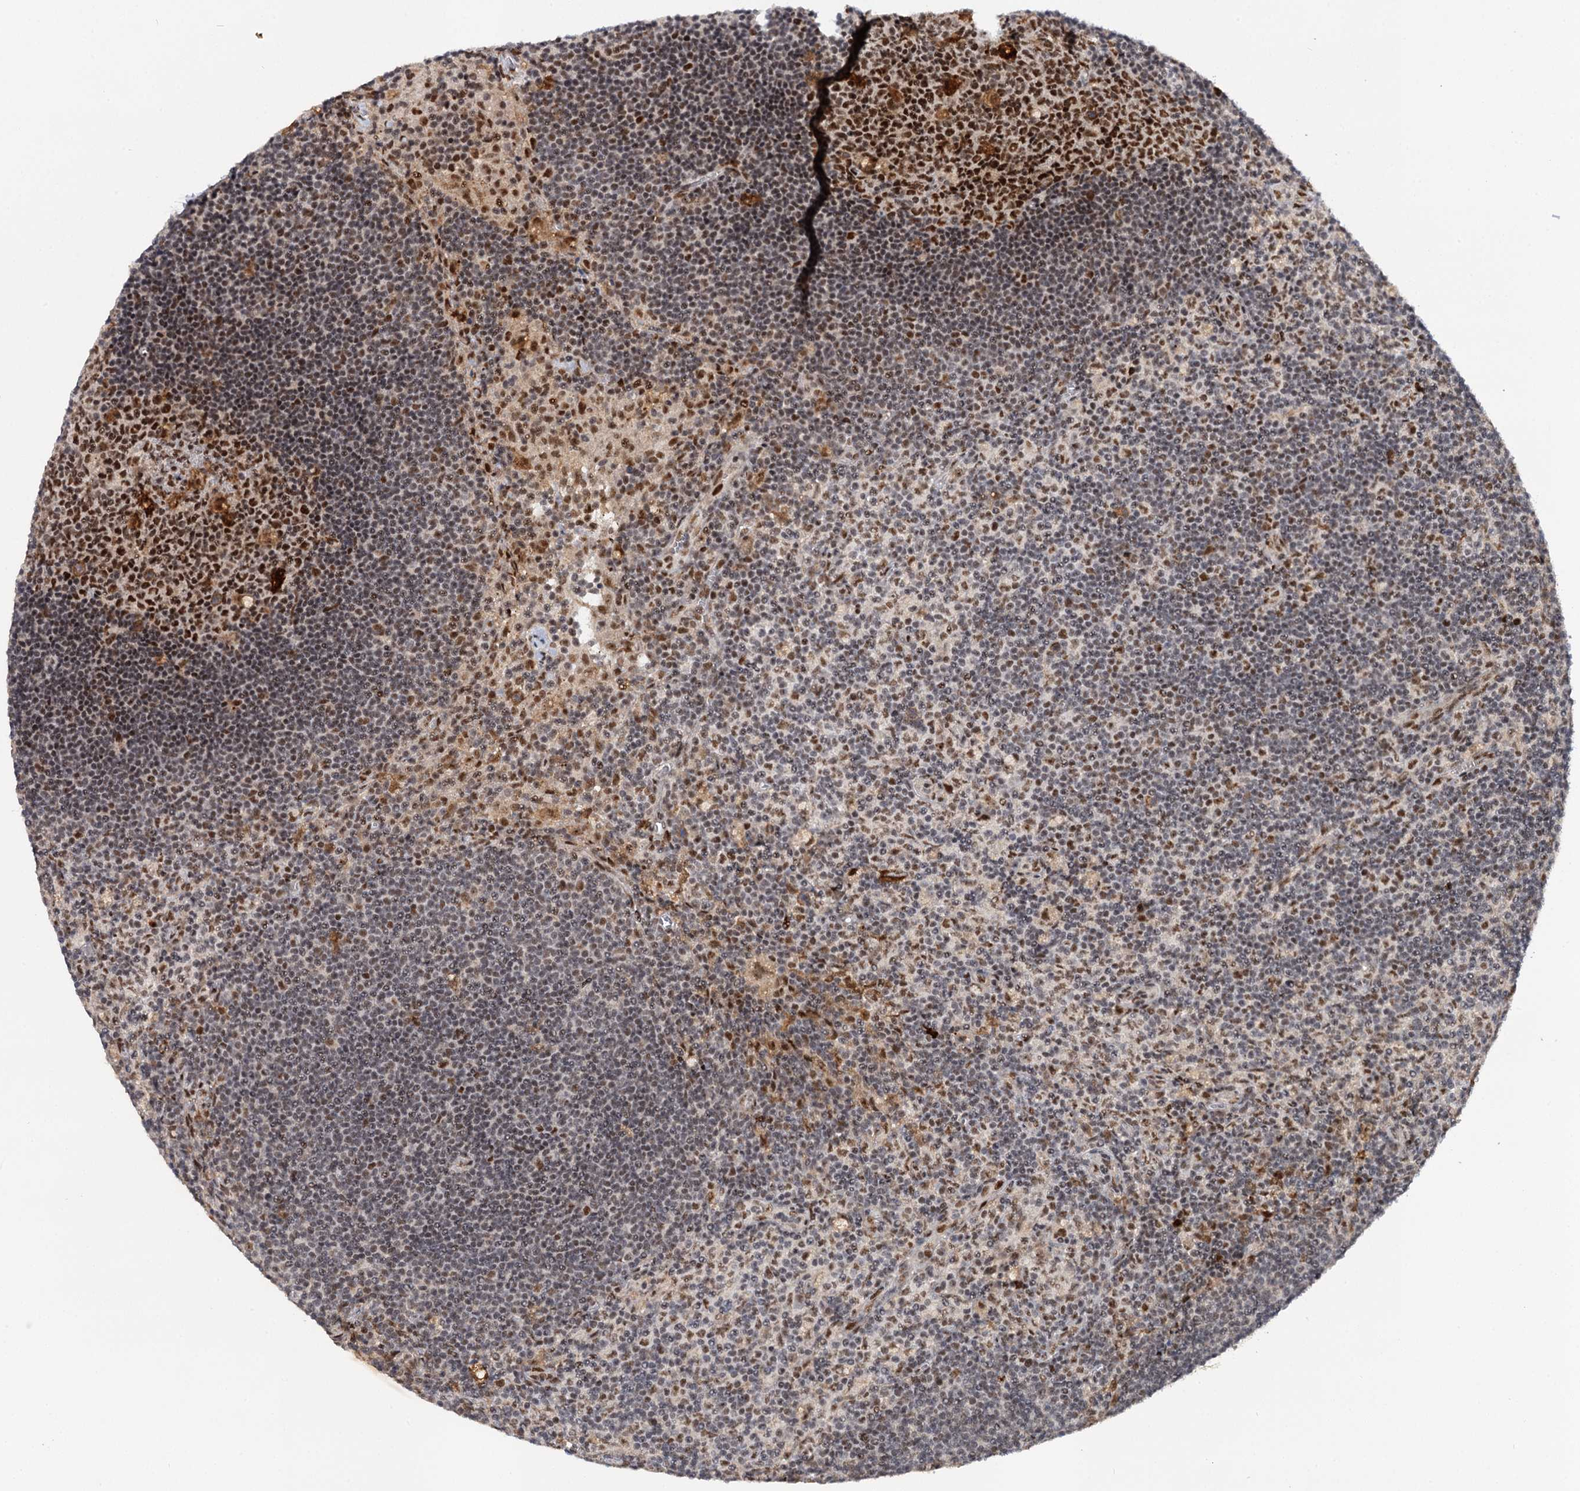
{"staining": {"intensity": "strong", "quantity": "25%-75%", "location": "nuclear"}, "tissue": "lymph node", "cell_type": "Germinal center cells", "image_type": "normal", "snomed": [{"axis": "morphology", "description": "Normal tissue, NOS"}, {"axis": "topography", "description": "Lymph node"}], "caption": "Protein staining of normal lymph node displays strong nuclear positivity in approximately 25%-75% of germinal center cells. The staining is performed using DAB (3,3'-diaminobenzidine) brown chromogen to label protein expression. The nuclei are counter-stained blue using hematoxylin.", "gene": "BUD13", "patient": {"sex": "male", "age": 69}}